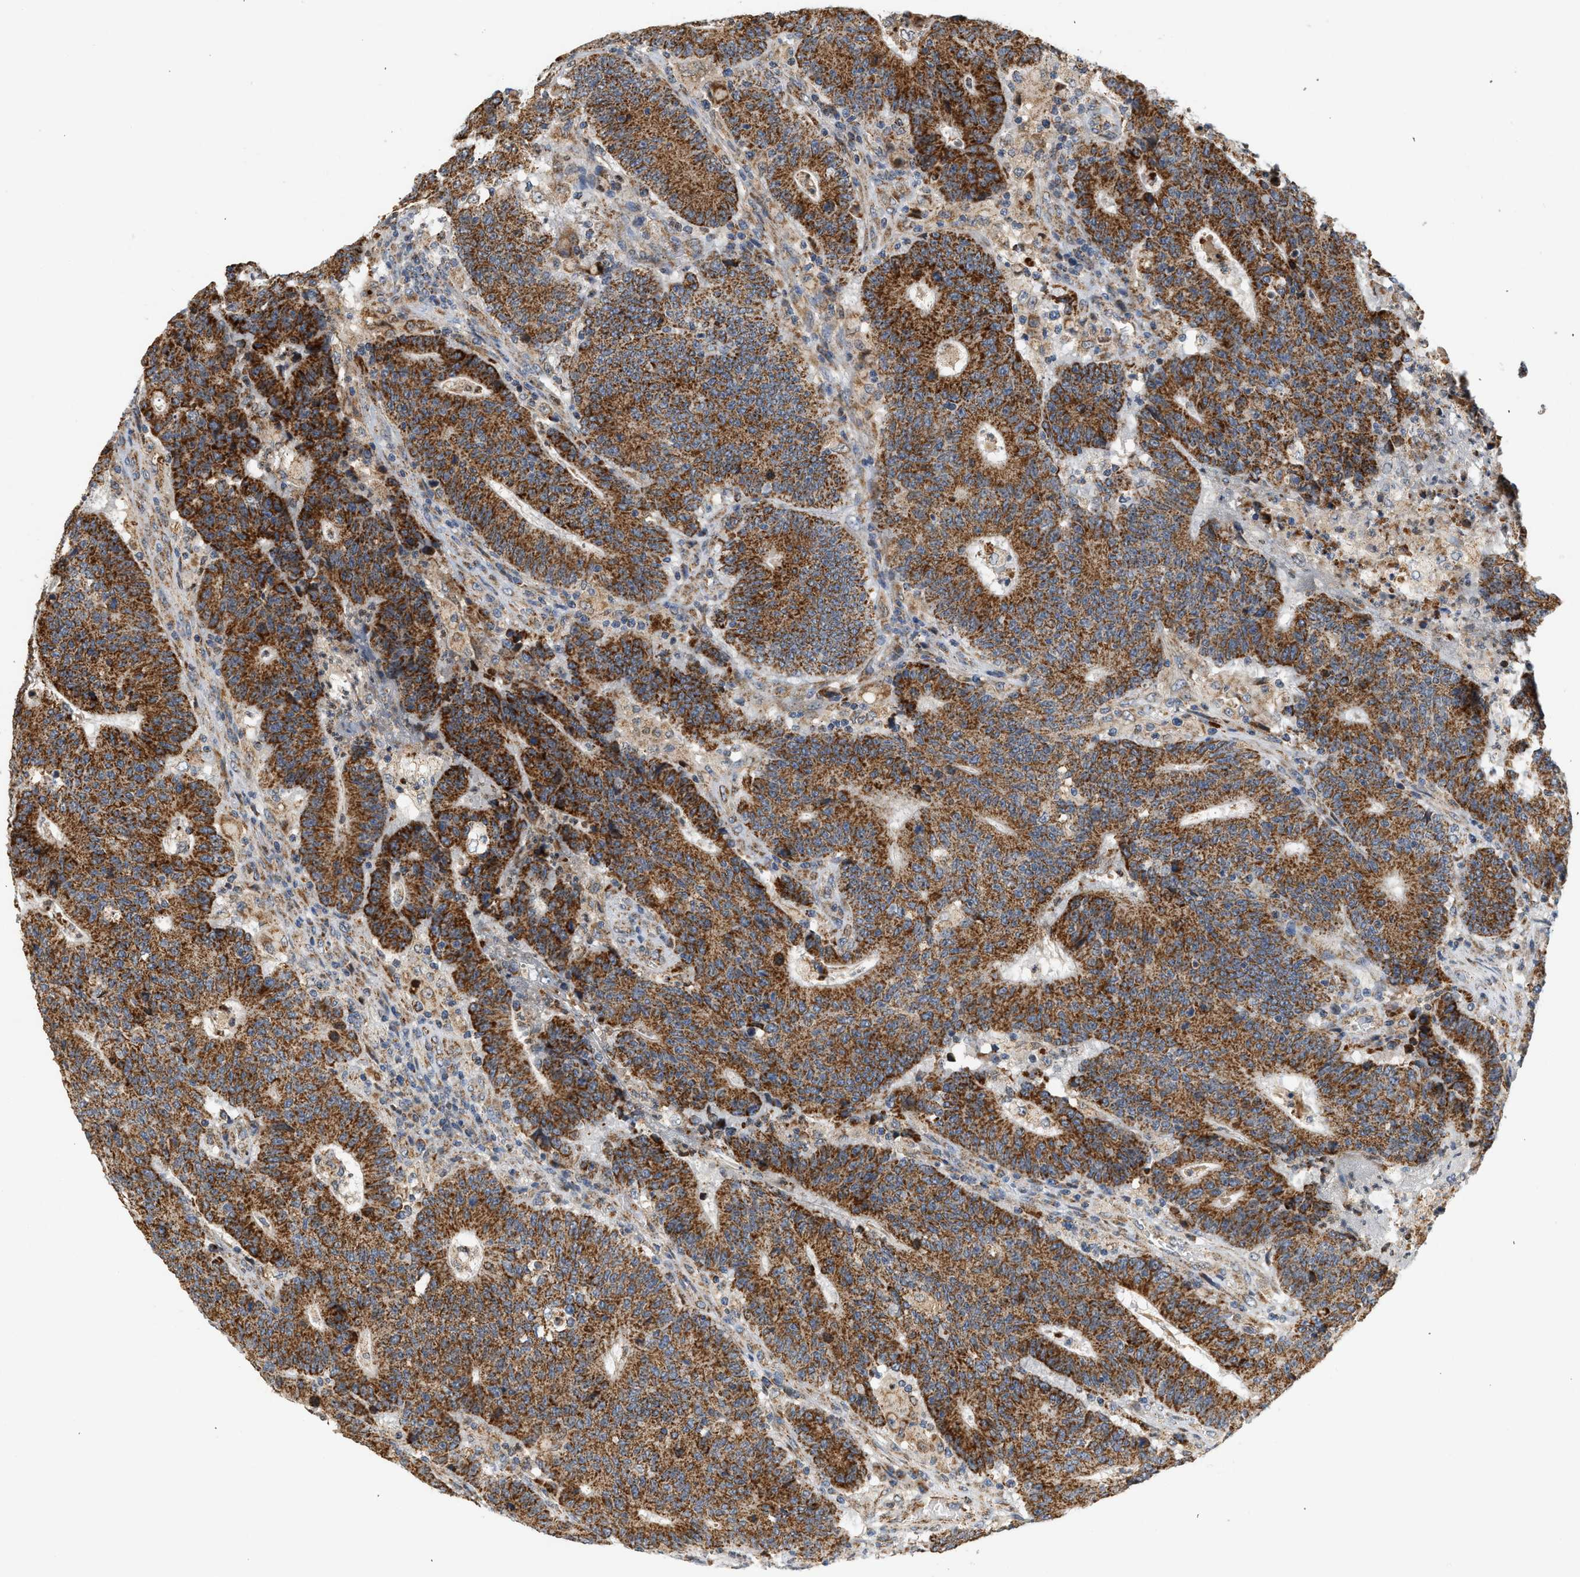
{"staining": {"intensity": "strong", "quantity": ">75%", "location": "cytoplasmic/membranous"}, "tissue": "colorectal cancer", "cell_type": "Tumor cells", "image_type": "cancer", "snomed": [{"axis": "morphology", "description": "Normal tissue, NOS"}, {"axis": "morphology", "description": "Adenocarcinoma, NOS"}, {"axis": "topography", "description": "Colon"}], "caption": "Strong cytoplasmic/membranous protein expression is identified in about >75% of tumor cells in adenocarcinoma (colorectal).", "gene": "MCU", "patient": {"sex": "female", "age": 75}}